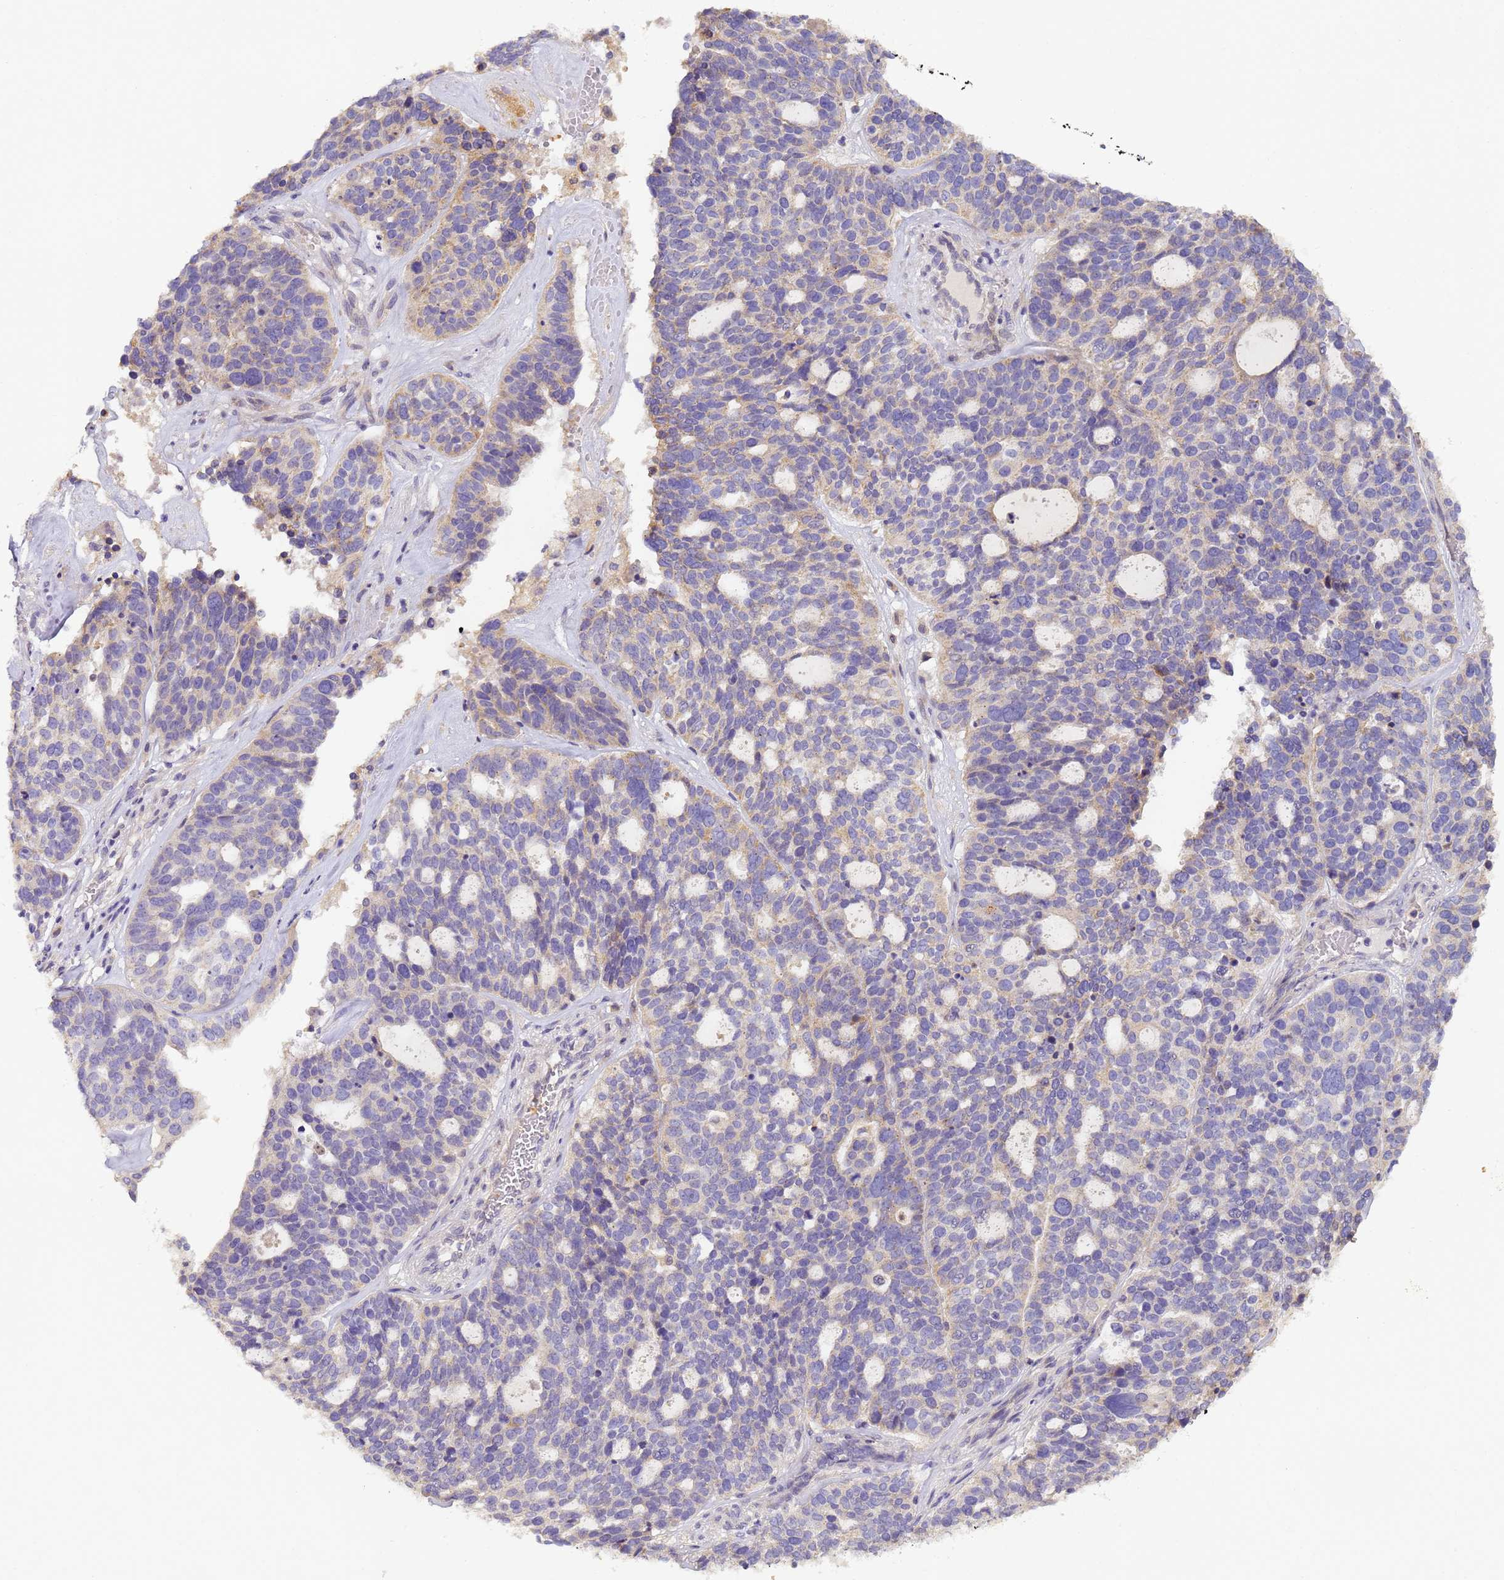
{"staining": {"intensity": "negative", "quantity": "none", "location": "none"}, "tissue": "ovarian cancer", "cell_type": "Tumor cells", "image_type": "cancer", "snomed": [{"axis": "morphology", "description": "Cystadenocarcinoma, serous, NOS"}, {"axis": "topography", "description": "Ovary"}], "caption": "Ovarian cancer was stained to show a protein in brown. There is no significant expression in tumor cells.", "gene": "TIGAR", "patient": {"sex": "female", "age": 59}}